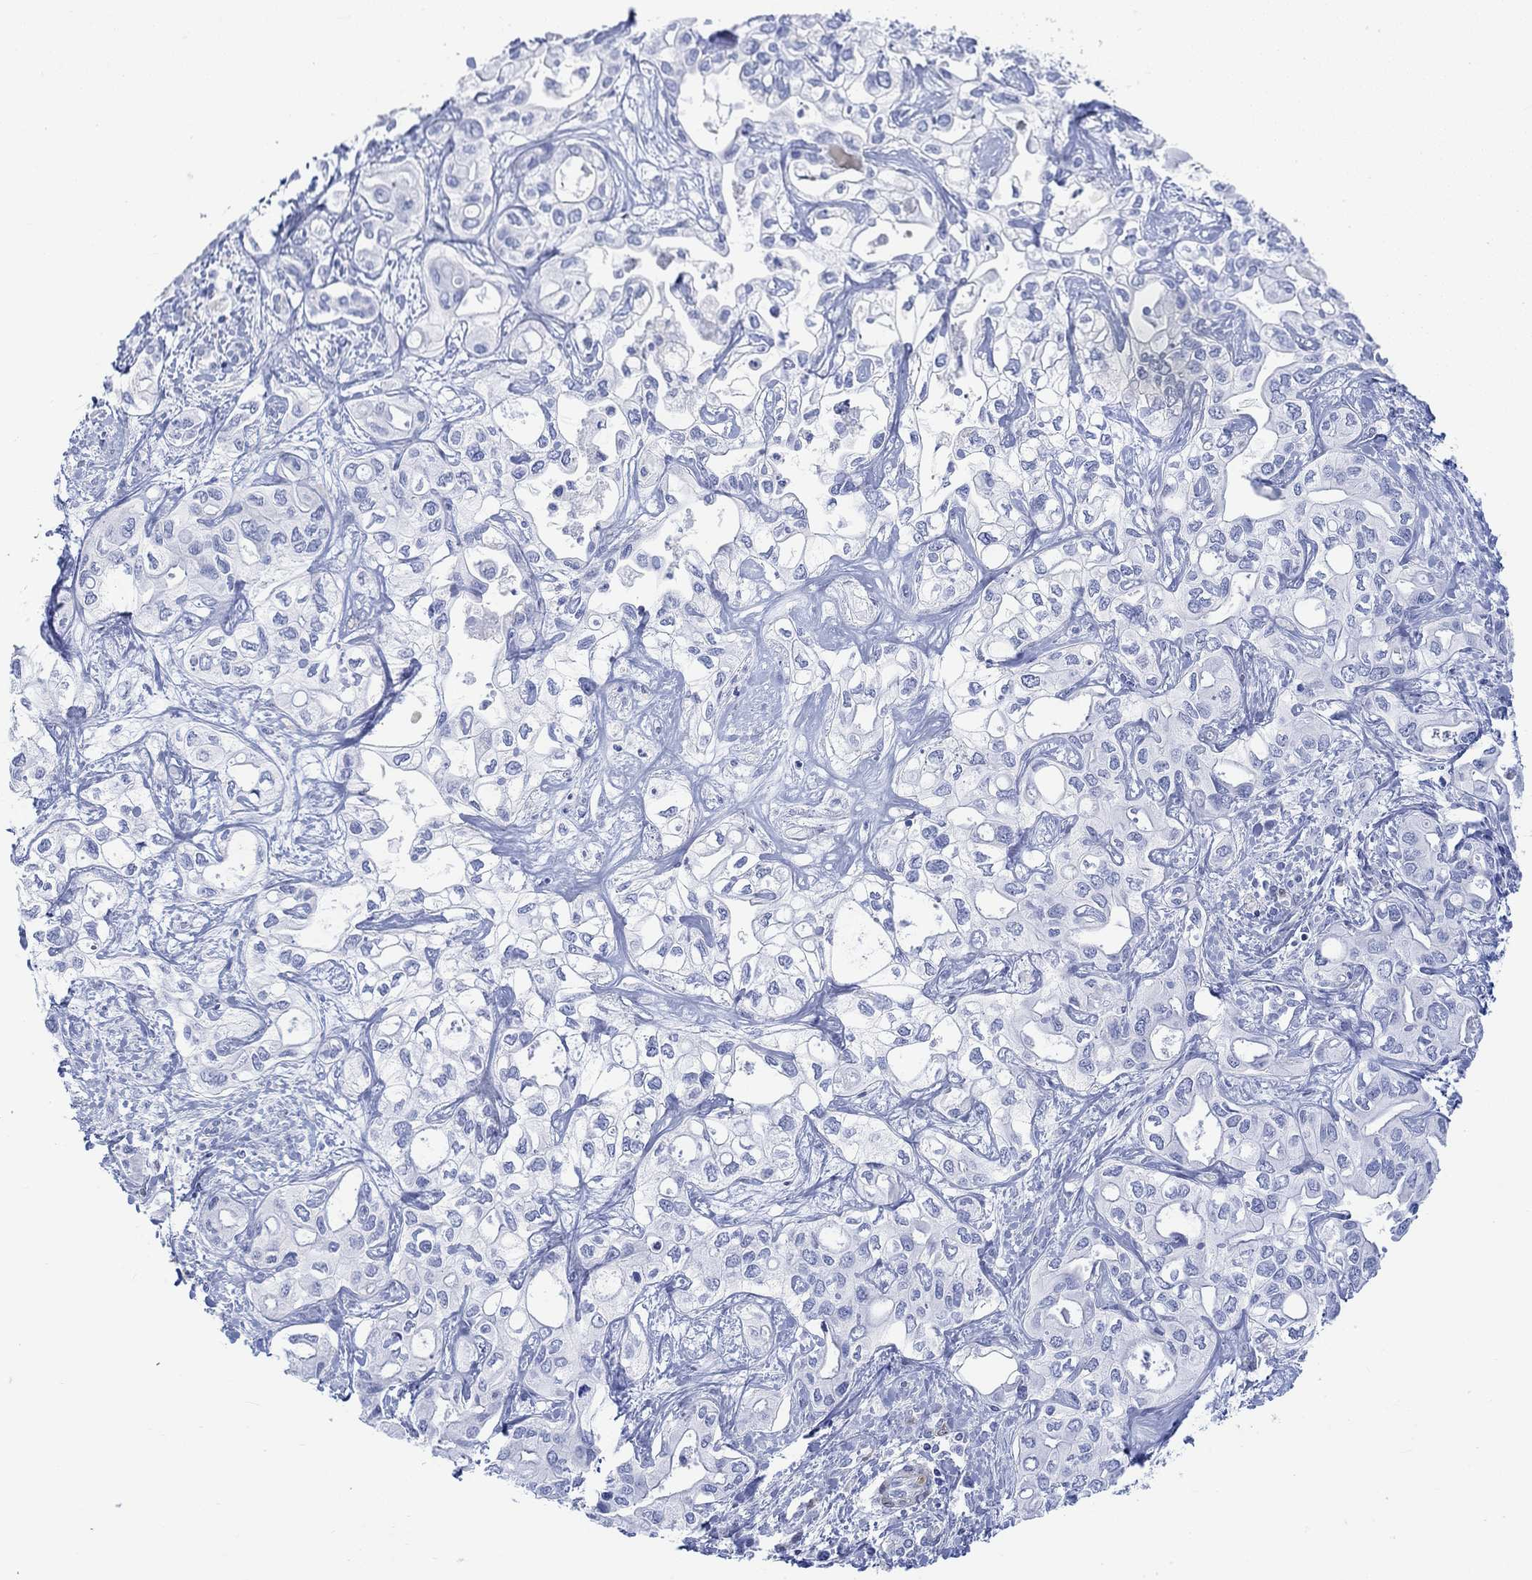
{"staining": {"intensity": "negative", "quantity": "none", "location": "none"}, "tissue": "liver cancer", "cell_type": "Tumor cells", "image_type": "cancer", "snomed": [{"axis": "morphology", "description": "Cholangiocarcinoma"}, {"axis": "topography", "description": "Liver"}], "caption": "Liver cholangiocarcinoma stained for a protein using immunohistochemistry shows no positivity tumor cells.", "gene": "TPPP3", "patient": {"sex": "female", "age": 64}}